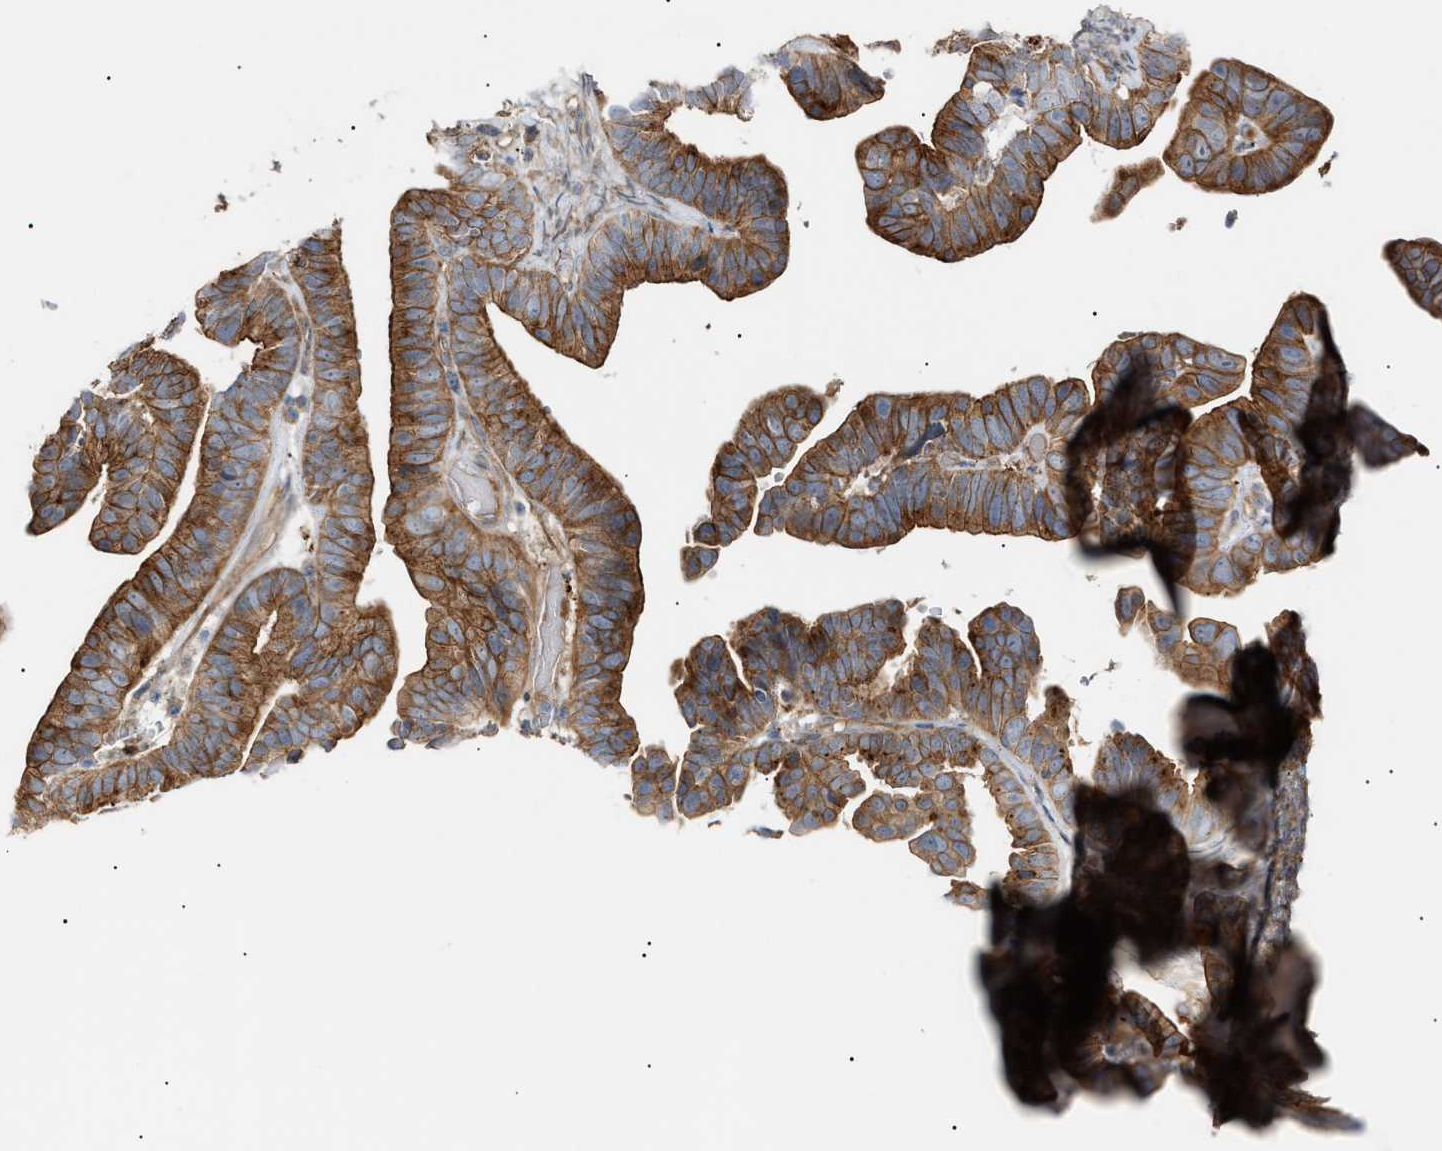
{"staining": {"intensity": "strong", "quantity": ">75%", "location": "cytoplasmic/membranous"}, "tissue": "ovarian cancer", "cell_type": "Tumor cells", "image_type": "cancer", "snomed": [{"axis": "morphology", "description": "Cystadenocarcinoma, serous, NOS"}, {"axis": "topography", "description": "Ovary"}], "caption": "This is a micrograph of IHC staining of serous cystadenocarcinoma (ovarian), which shows strong expression in the cytoplasmic/membranous of tumor cells.", "gene": "ZFHX2", "patient": {"sex": "female", "age": 56}}